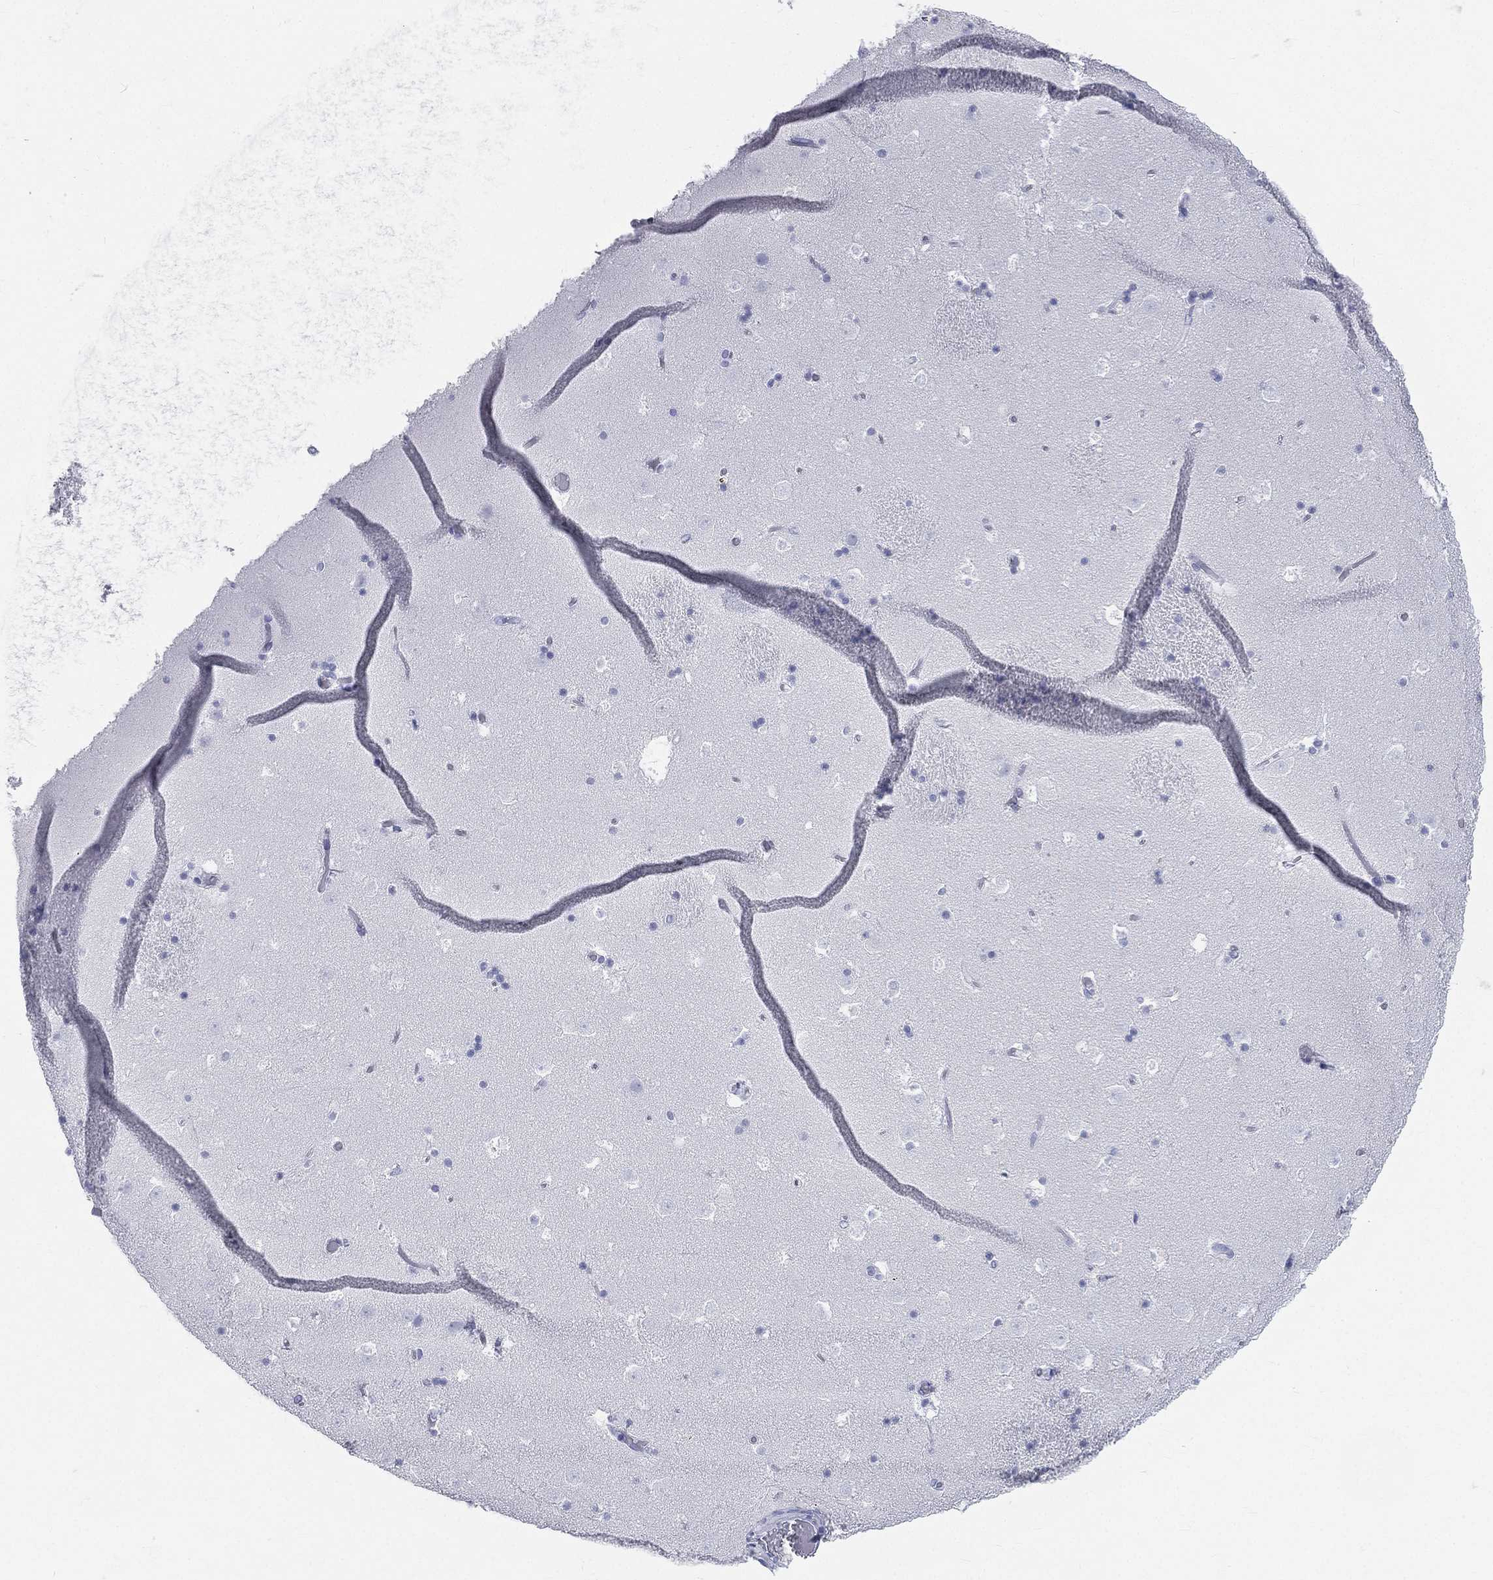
{"staining": {"intensity": "negative", "quantity": "none", "location": "none"}, "tissue": "caudate", "cell_type": "Glial cells", "image_type": "normal", "snomed": [{"axis": "morphology", "description": "Normal tissue, NOS"}, {"axis": "topography", "description": "Lateral ventricle wall"}], "caption": "Glial cells show no significant protein positivity in benign caudate.", "gene": "HP", "patient": {"sex": "female", "age": 42}}